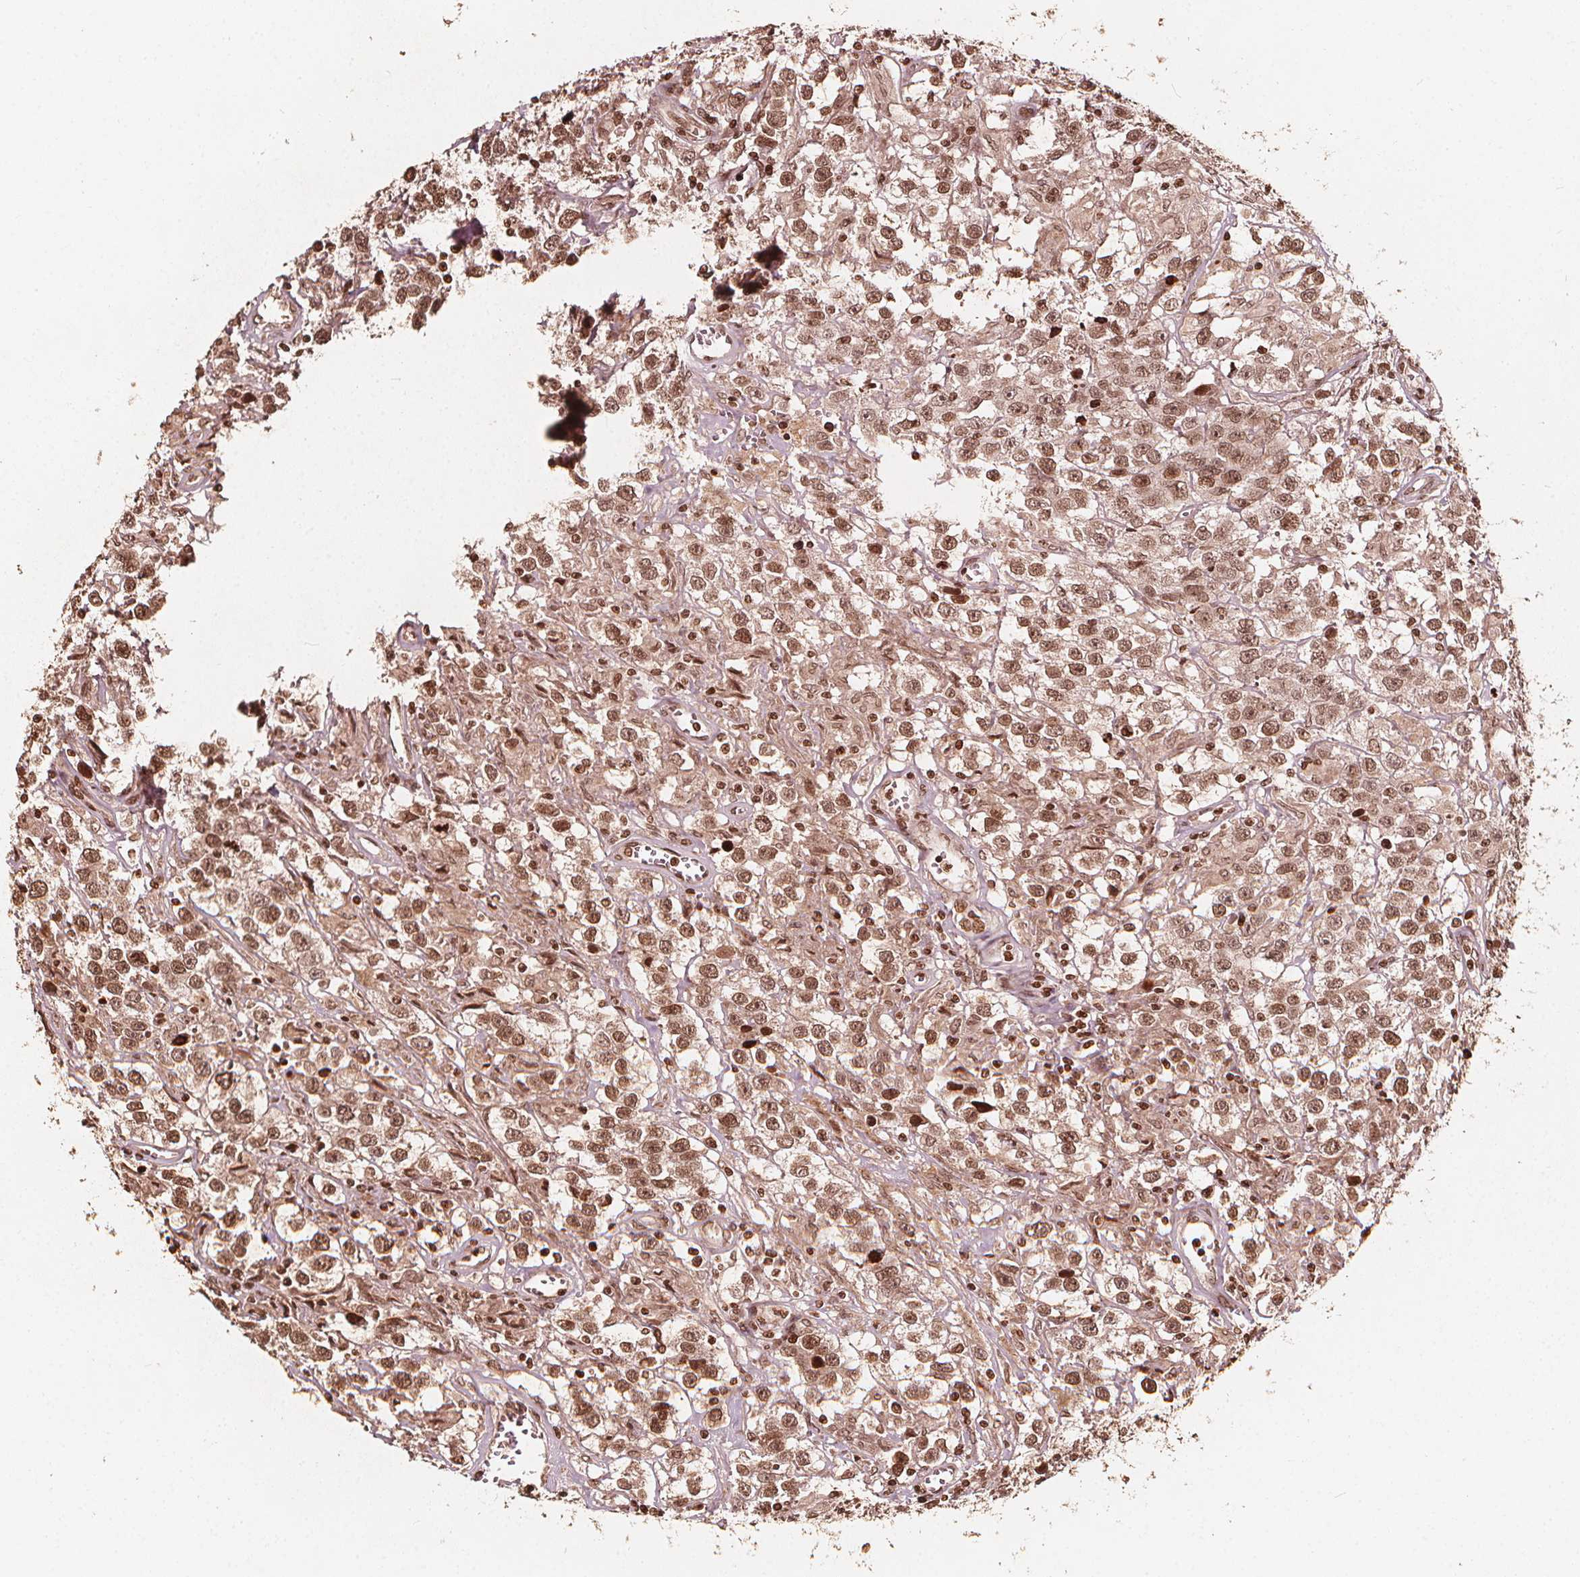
{"staining": {"intensity": "moderate", "quantity": ">75%", "location": "nuclear"}, "tissue": "testis cancer", "cell_type": "Tumor cells", "image_type": "cancer", "snomed": [{"axis": "morphology", "description": "Seminoma, NOS"}, {"axis": "topography", "description": "Testis"}], "caption": "Testis cancer was stained to show a protein in brown. There is medium levels of moderate nuclear expression in approximately >75% of tumor cells.", "gene": "H3C14", "patient": {"sex": "male", "age": 43}}